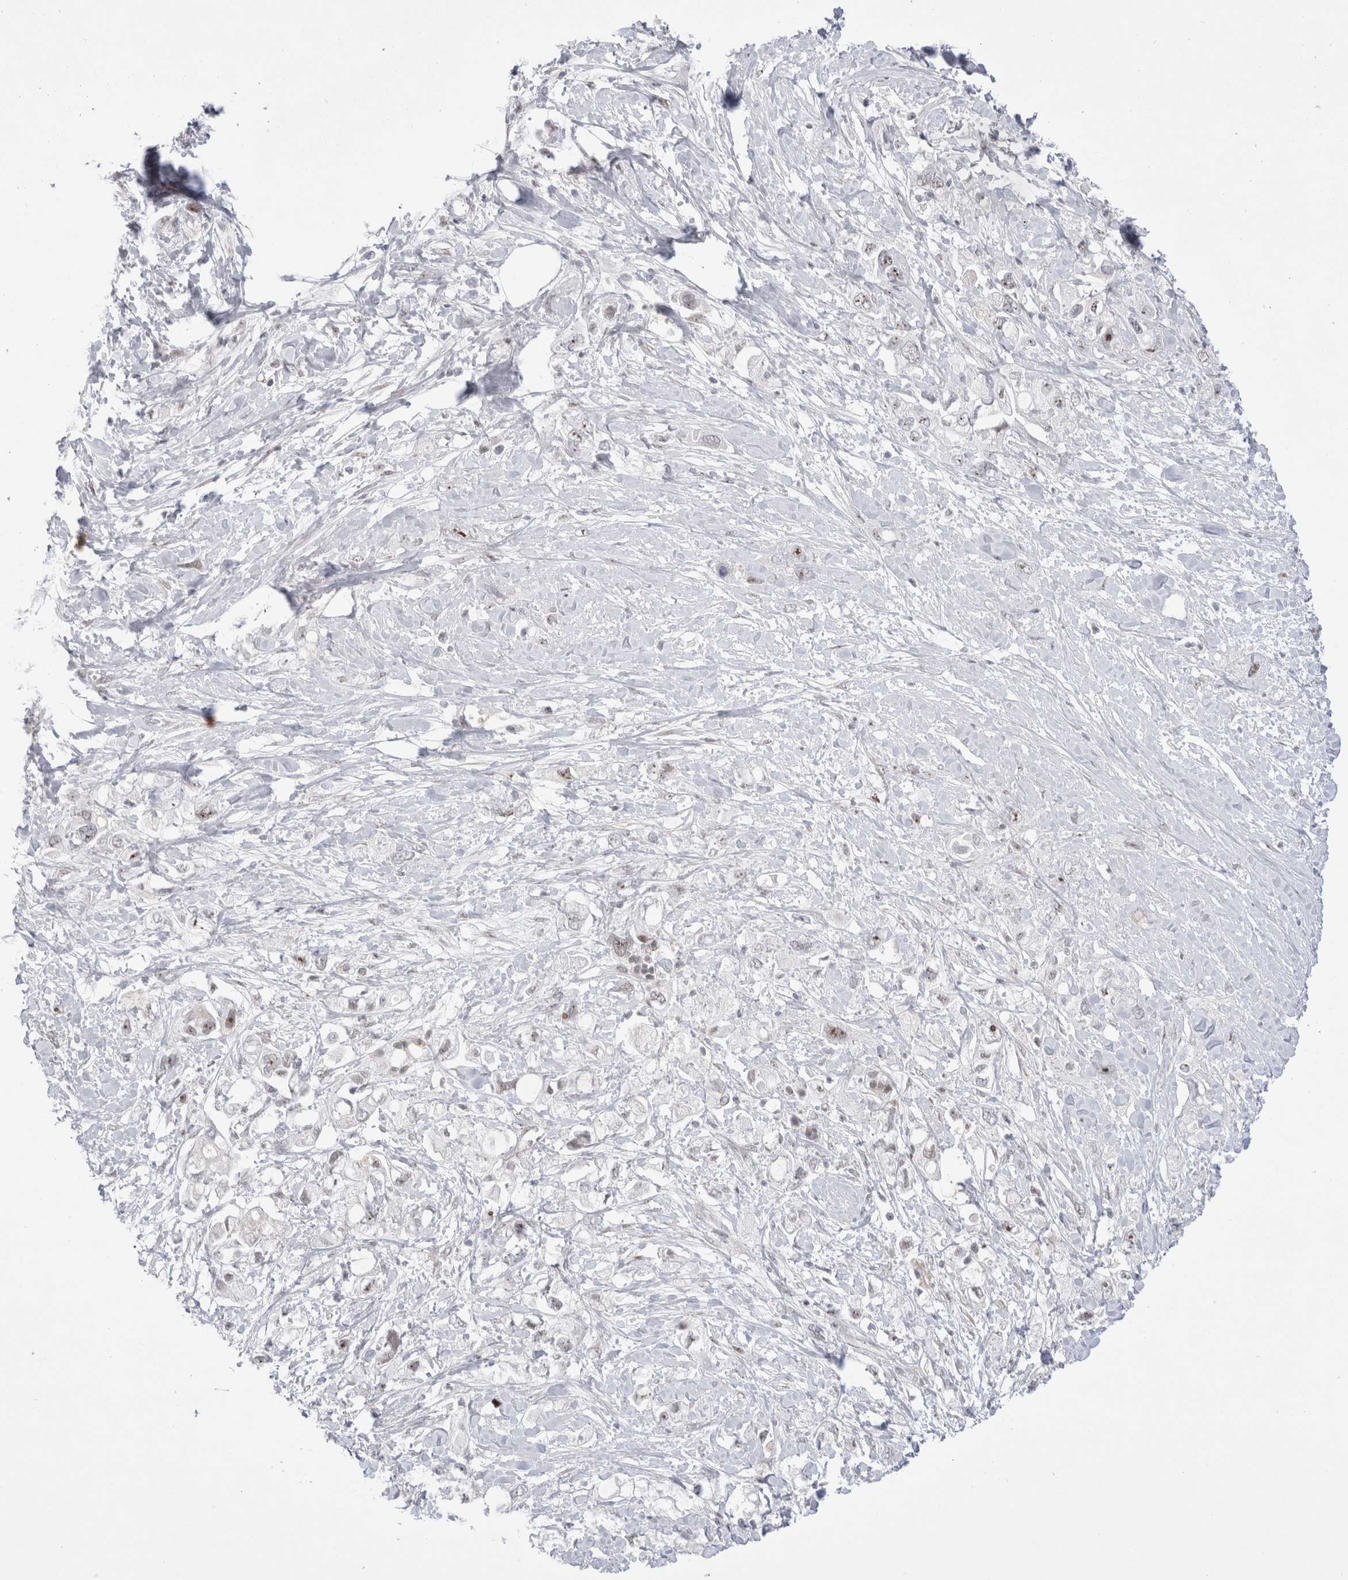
{"staining": {"intensity": "moderate", "quantity": "25%-75%", "location": "nuclear"}, "tissue": "pancreatic cancer", "cell_type": "Tumor cells", "image_type": "cancer", "snomed": [{"axis": "morphology", "description": "Adenocarcinoma, NOS"}, {"axis": "topography", "description": "Pancreas"}], "caption": "Pancreatic cancer (adenocarcinoma) tissue reveals moderate nuclear staining in about 25%-75% of tumor cells, visualized by immunohistochemistry.", "gene": "CERS5", "patient": {"sex": "female", "age": 56}}